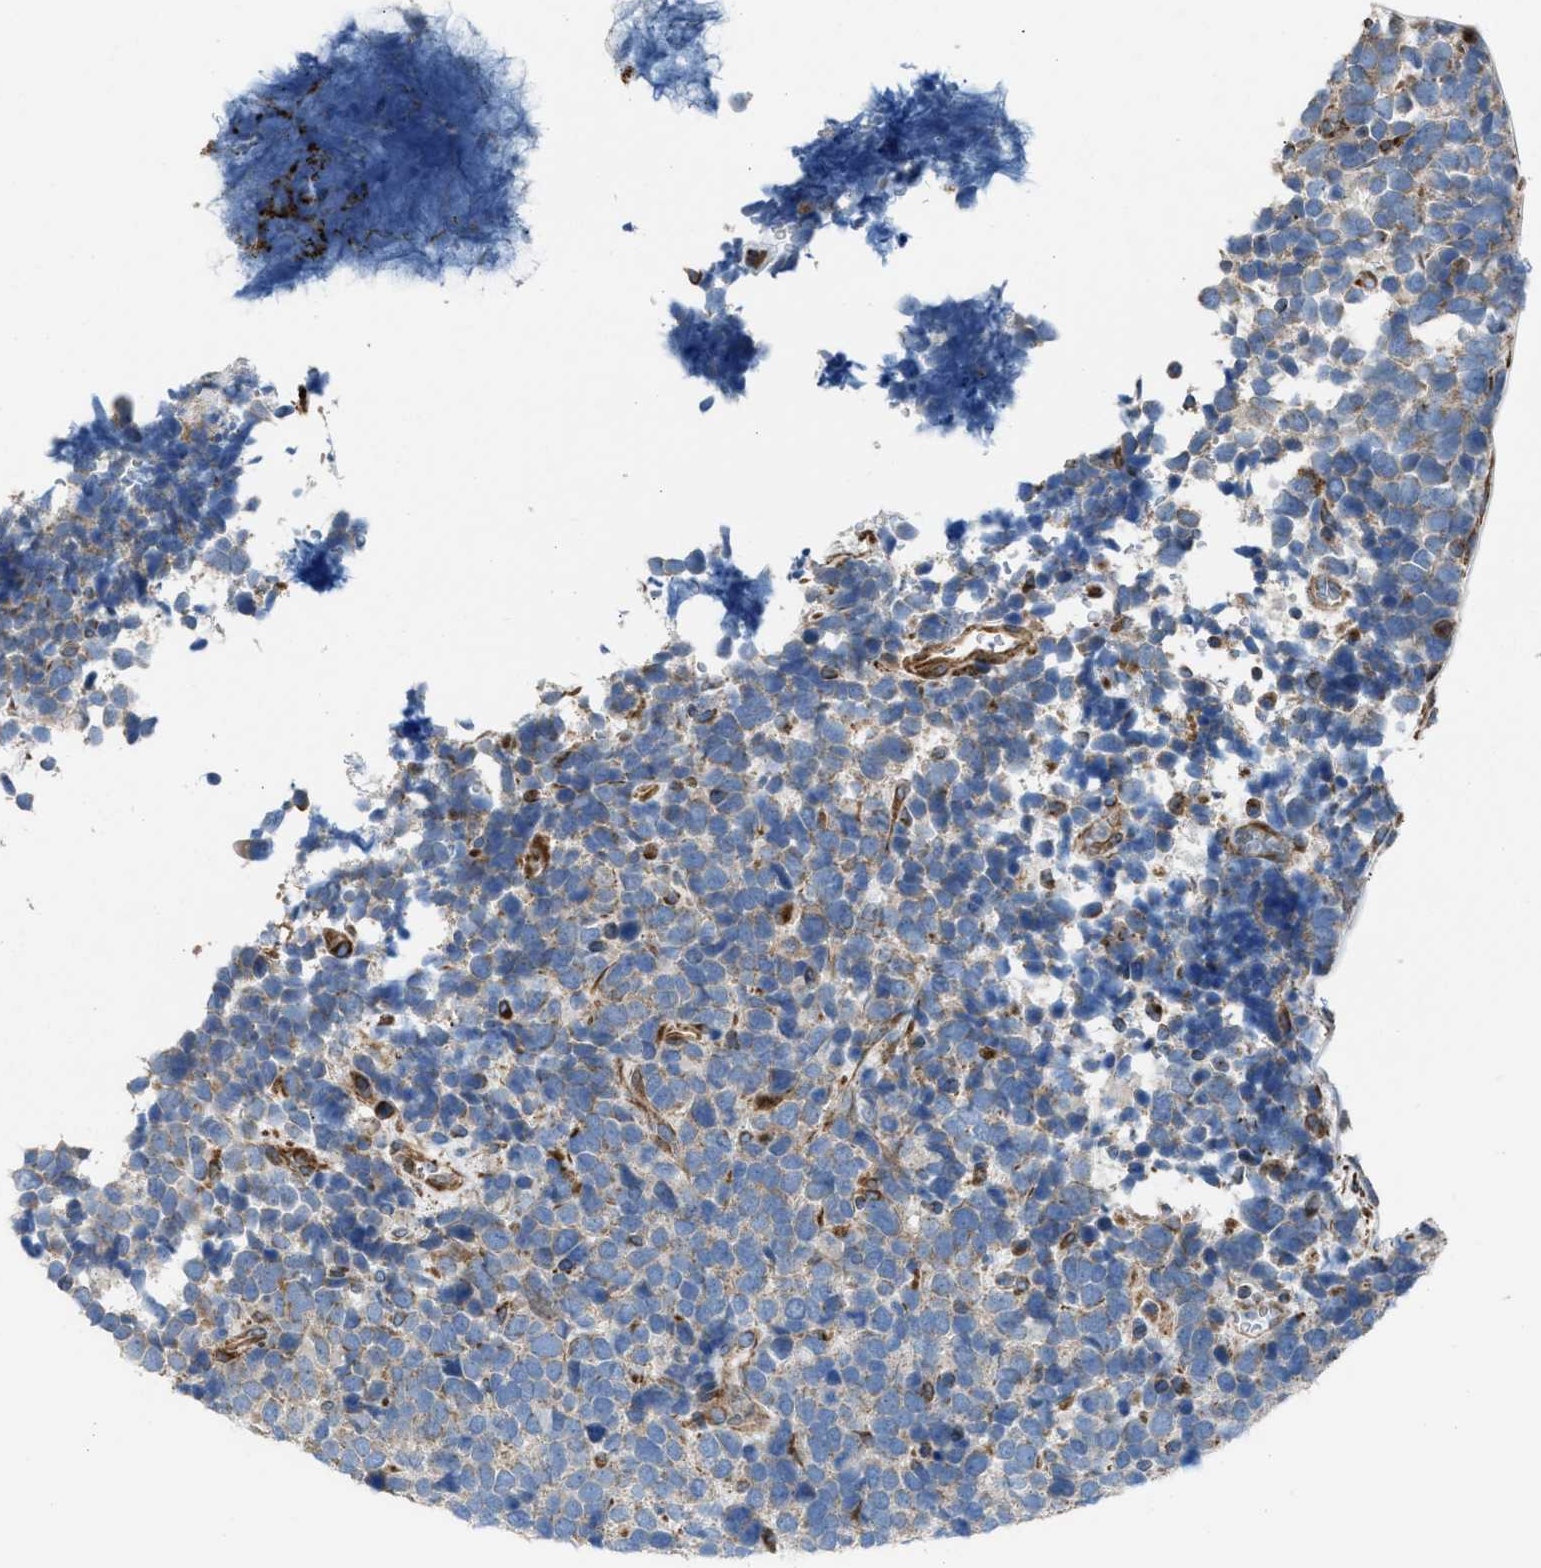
{"staining": {"intensity": "weak", "quantity": "<25%", "location": "cytoplasmic/membranous"}, "tissue": "urothelial cancer", "cell_type": "Tumor cells", "image_type": "cancer", "snomed": [{"axis": "morphology", "description": "Urothelial carcinoma, High grade"}, {"axis": "topography", "description": "Urinary bladder"}], "caption": "An IHC photomicrograph of high-grade urothelial carcinoma is shown. There is no staining in tumor cells of high-grade urothelial carcinoma.", "gene": "SLC10A3", "patient": {"sex": "female", "age": 82}}